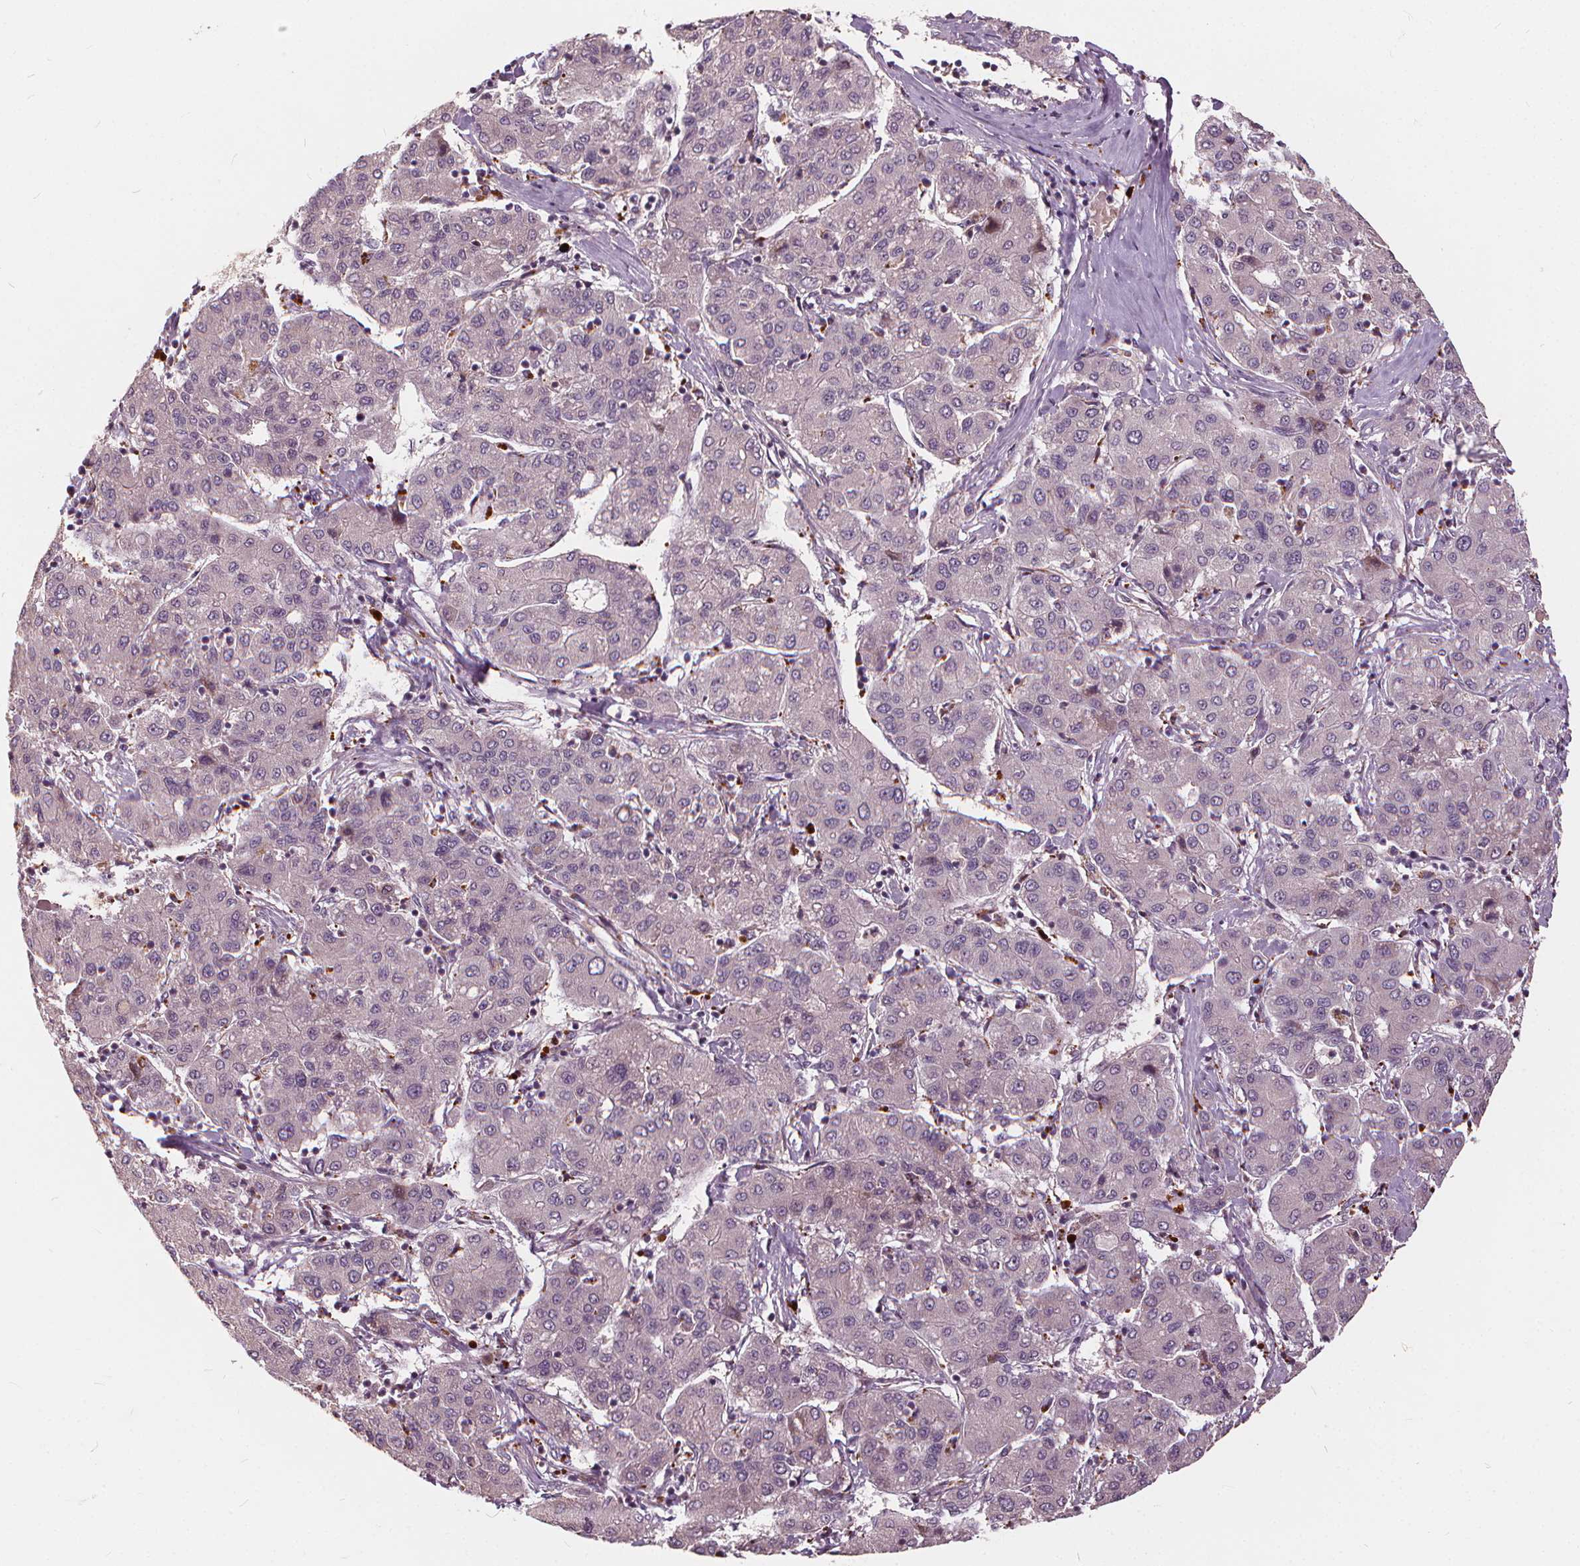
{"staining": {"intensity": "negative", "quantity": "none", "location": "none"}, "tissue": "liver cancer", "cell_type": "Tumor cells", "image_type": "cancer", "snomed": [{"axis": "morphology", "description": "Carcinoma, Hepatocellular, NOS"}, {"axis": "topography", "description": "Liver"}], "caption": "The image exhibits no significant staining in tumor cells of hepatocellular carcinoma (liver).", "gene": "IPO13", "patient": {"sex": "male", "age": 65}}